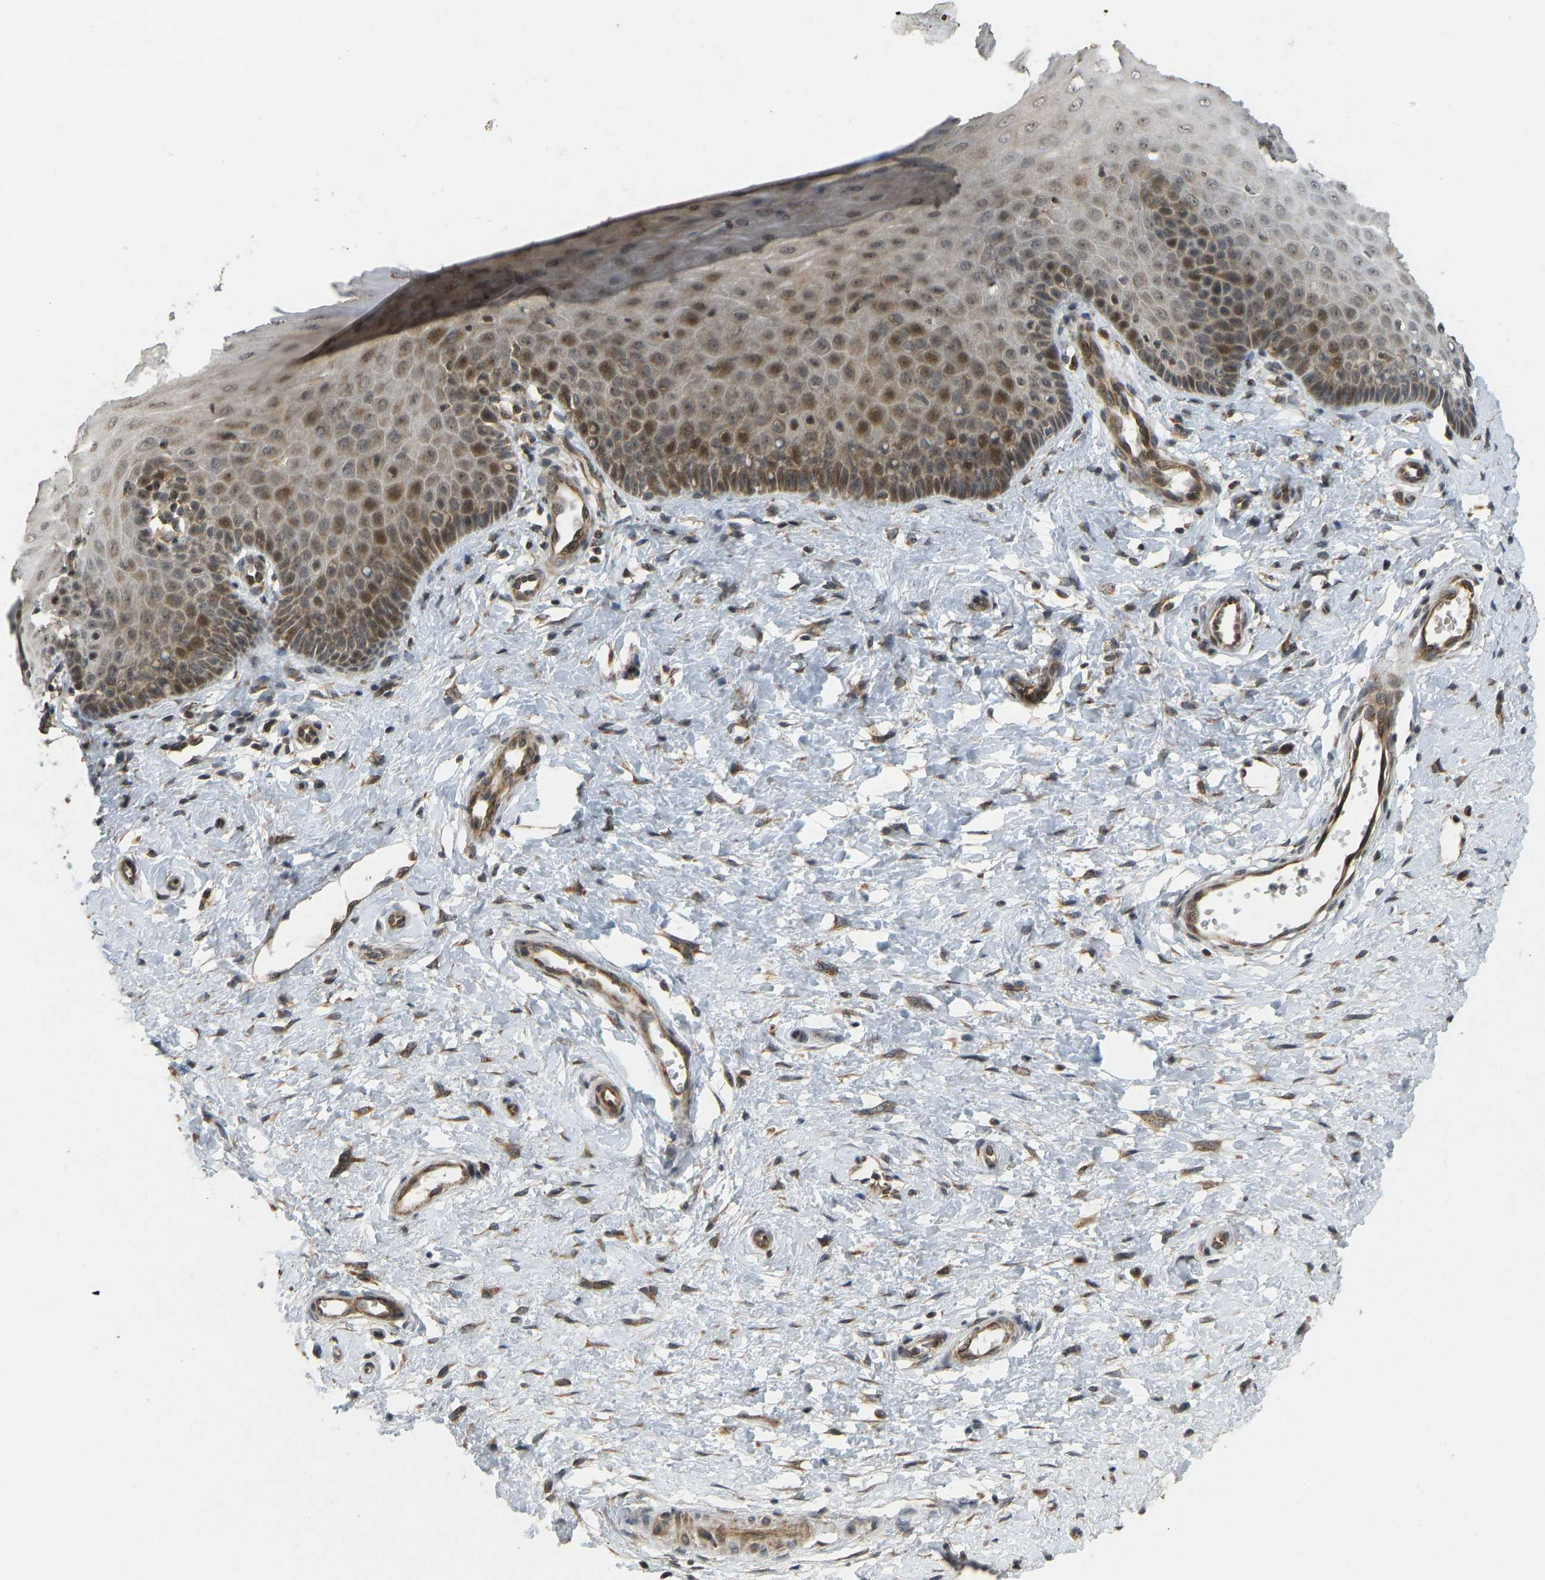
{"staining": {"intensity": "strong", "quantity": ">75%", "location": "cytoplasmic/membranous,nuclear"}, "tissue": "cervix", "cell_type": "Glandular cells", "image_type": "normal", "snomed": [{"axis": "morphology", "description": "Normal tissue, NOS"}, {"axis": "topography", "description": "Cervix"}], "caption": "Immunohistochemistry (IHC) image of unremarkable cervix: cervix stained using IHC displays high levels of strong protein expression localized specifically in the cytoplasmic/membranous,nuclear of glandular cells, appearing as a cytoplasmic/membranous,nuclear brown color.", "gene": "ACADS", "patient": {"sex": "female", "age": 55}}